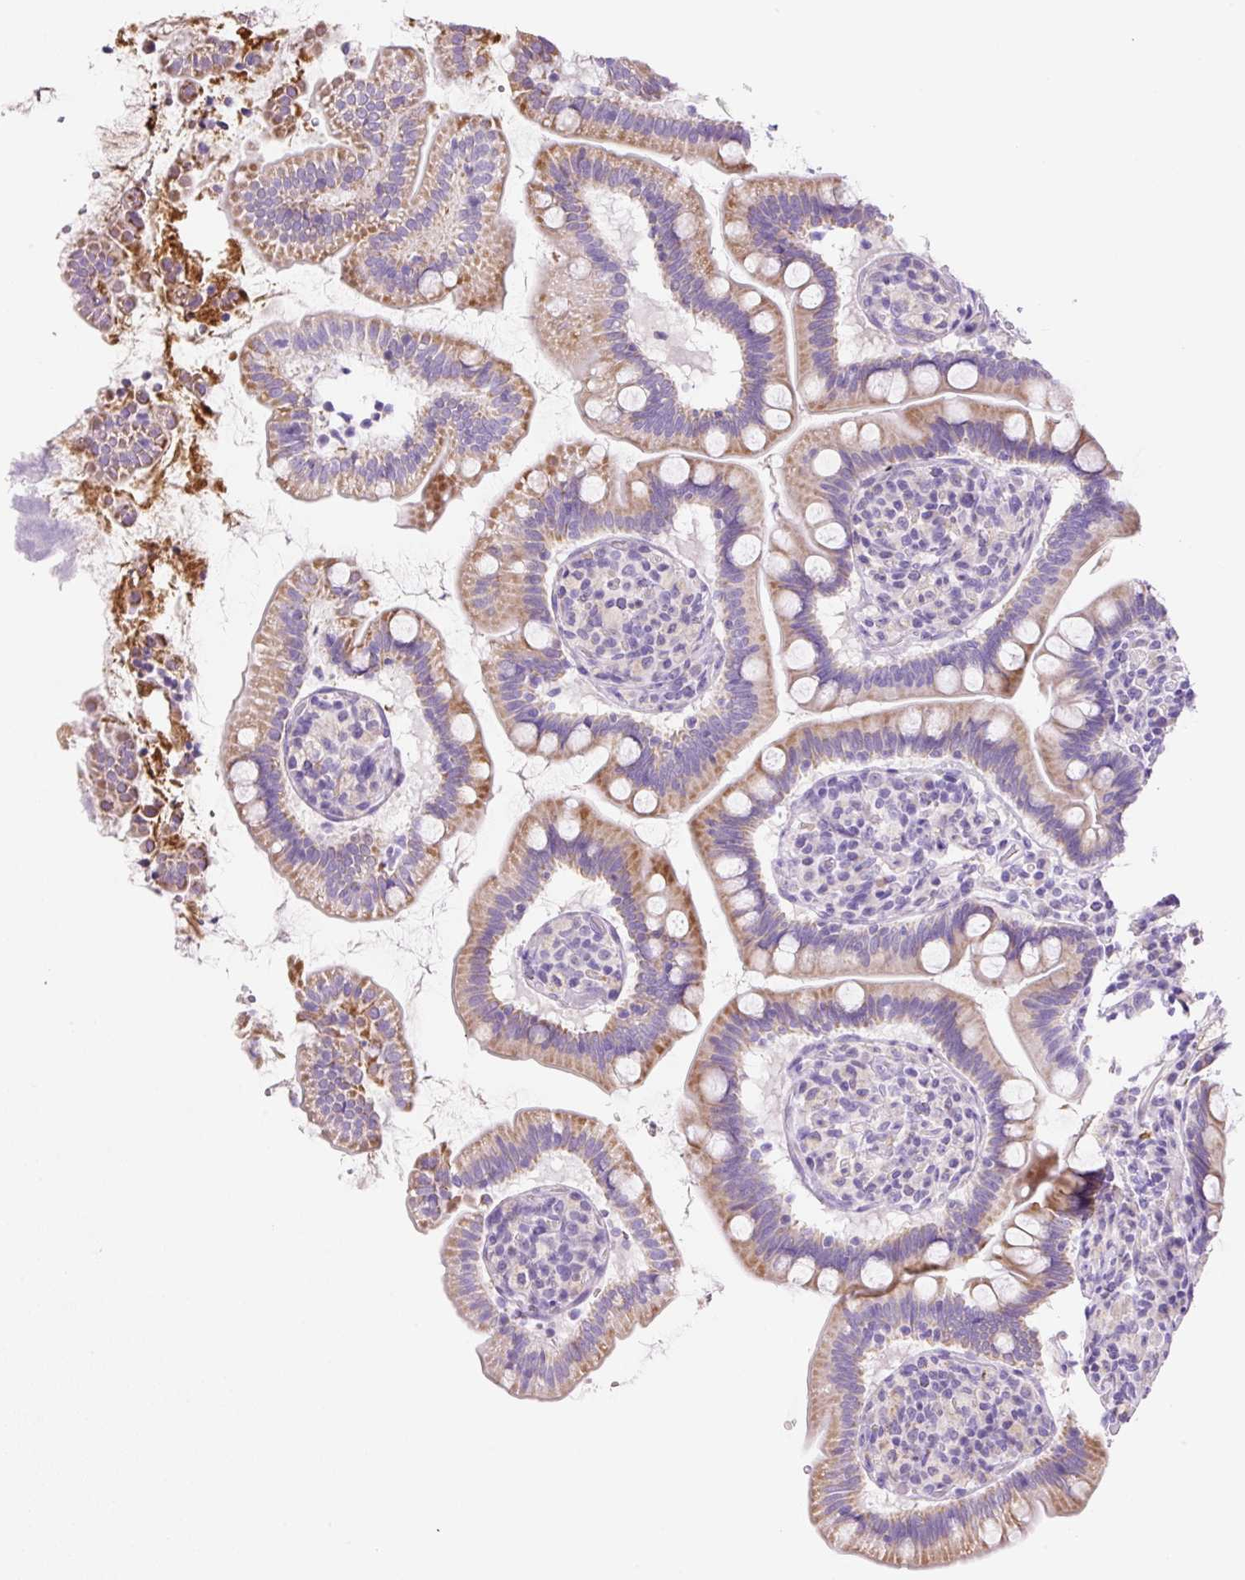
{"staining": {"intensity": "moderate", "quantity": "25%-75%", "location": "cytoplasmic/membranous"}, "tissue": "small intestine", "cell_type": "Glandular cells", "image_type": "normal", "snomed": [{"axis": "morphology", "description": "Normal tissue, NOS"}, {"axis": "topography", "description": "Small intestine"}], "caption": "Approximately 25%-75% of glandular cells in normal small intestine exhibit moderate cytoplasmic/membranous protein positivity as visualized by brown immunohistochemical staining.", "gene": "NDST3", "patient": {"sex": "female", "age": 64}}